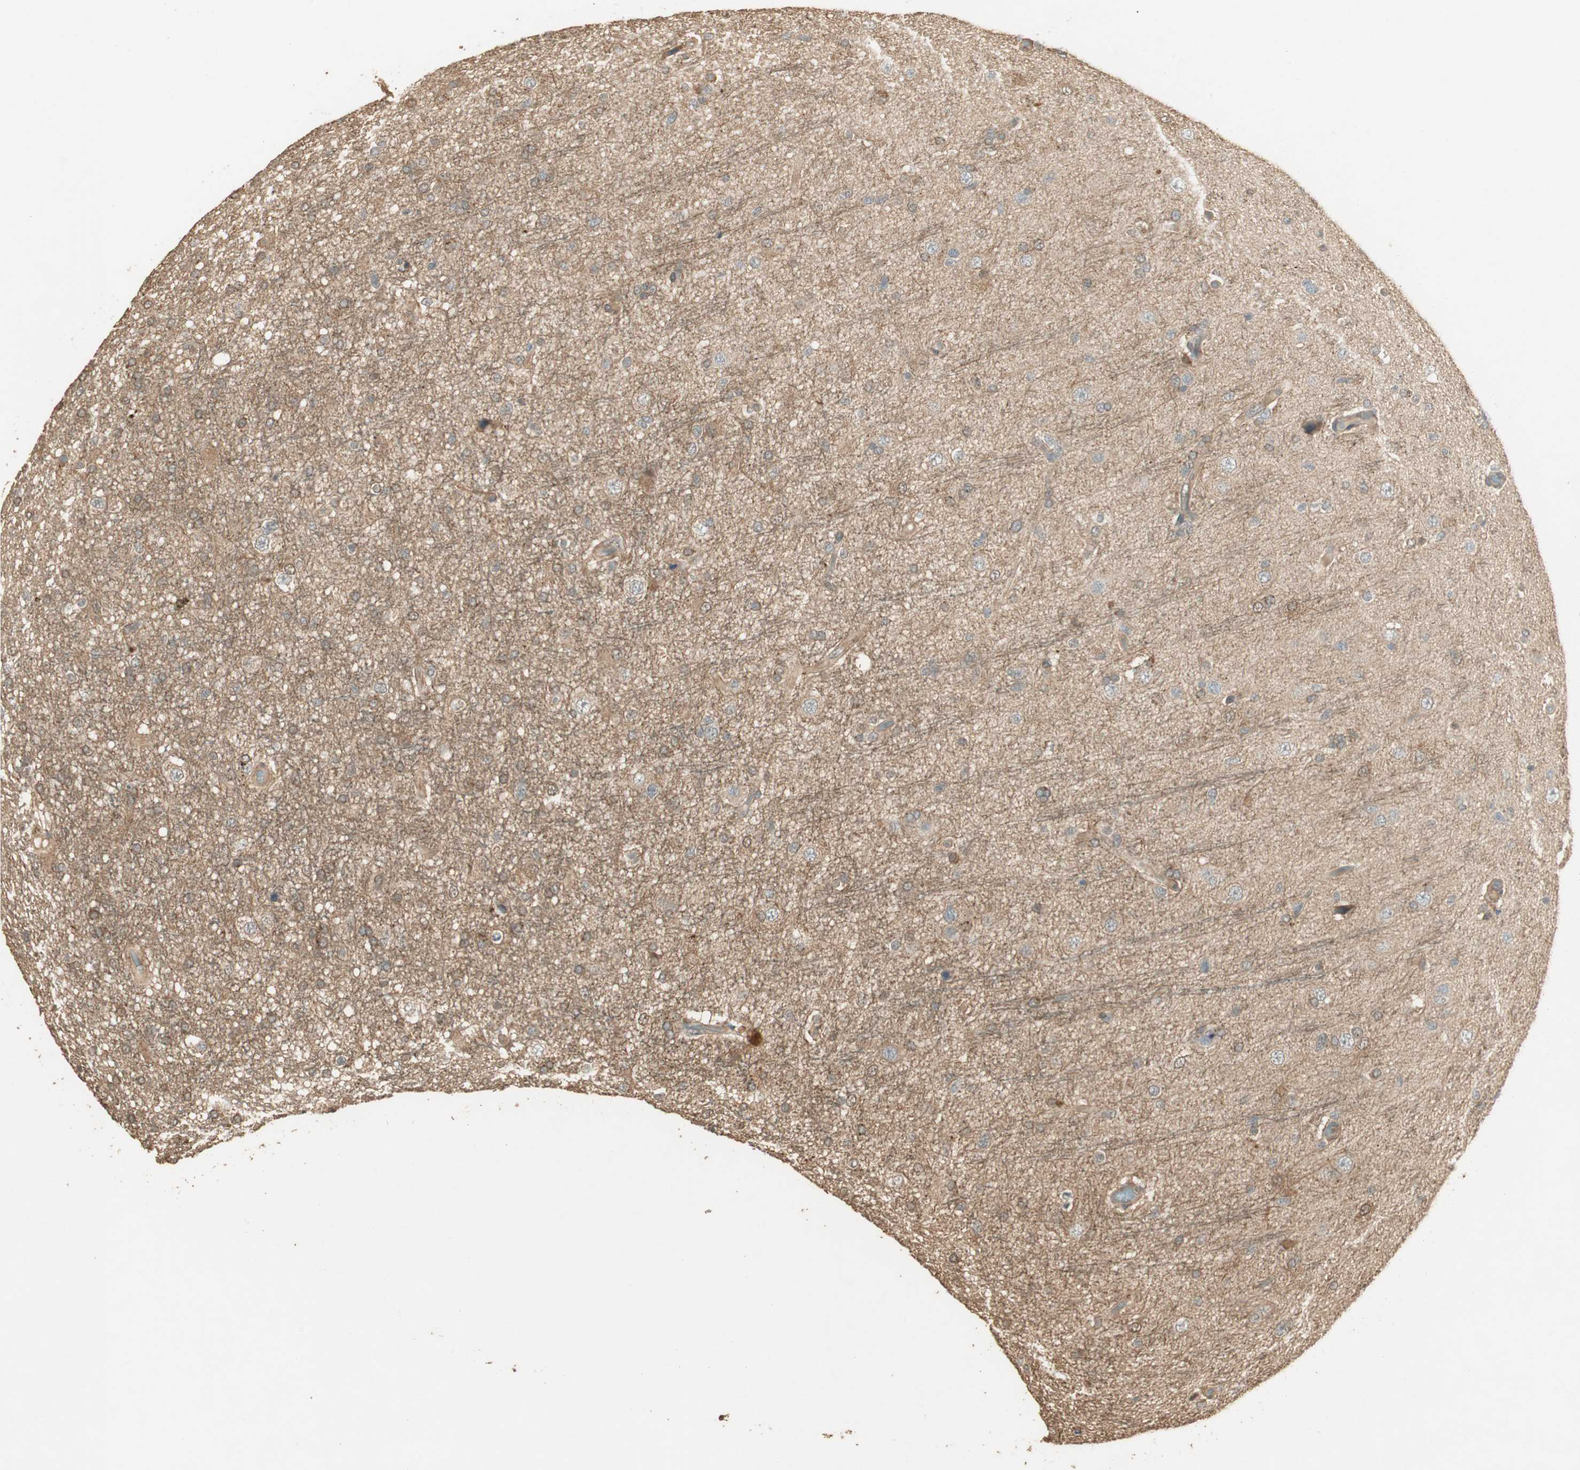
{"staining": {"intensity": "moderate", "quantity": ">75%", "location": "cytoplasmic/membranous"}, "tissue": "glioma", "cell_type": "Tumor cells", "image_type": "cancer", "snomed": [{"axis": "morphology", "description": "Glioma, malignant, High grade"}, {"axis": "topography", "description": "Brain"}], "caption": "Immunohistochemistry (DAB) staining of human glioma exhibits moderate cytoplasmic/membranous protein expression in approximately >75% of tumor cells.", "gene": "USP2", "patient": {"sex": "male", "age": 33}}